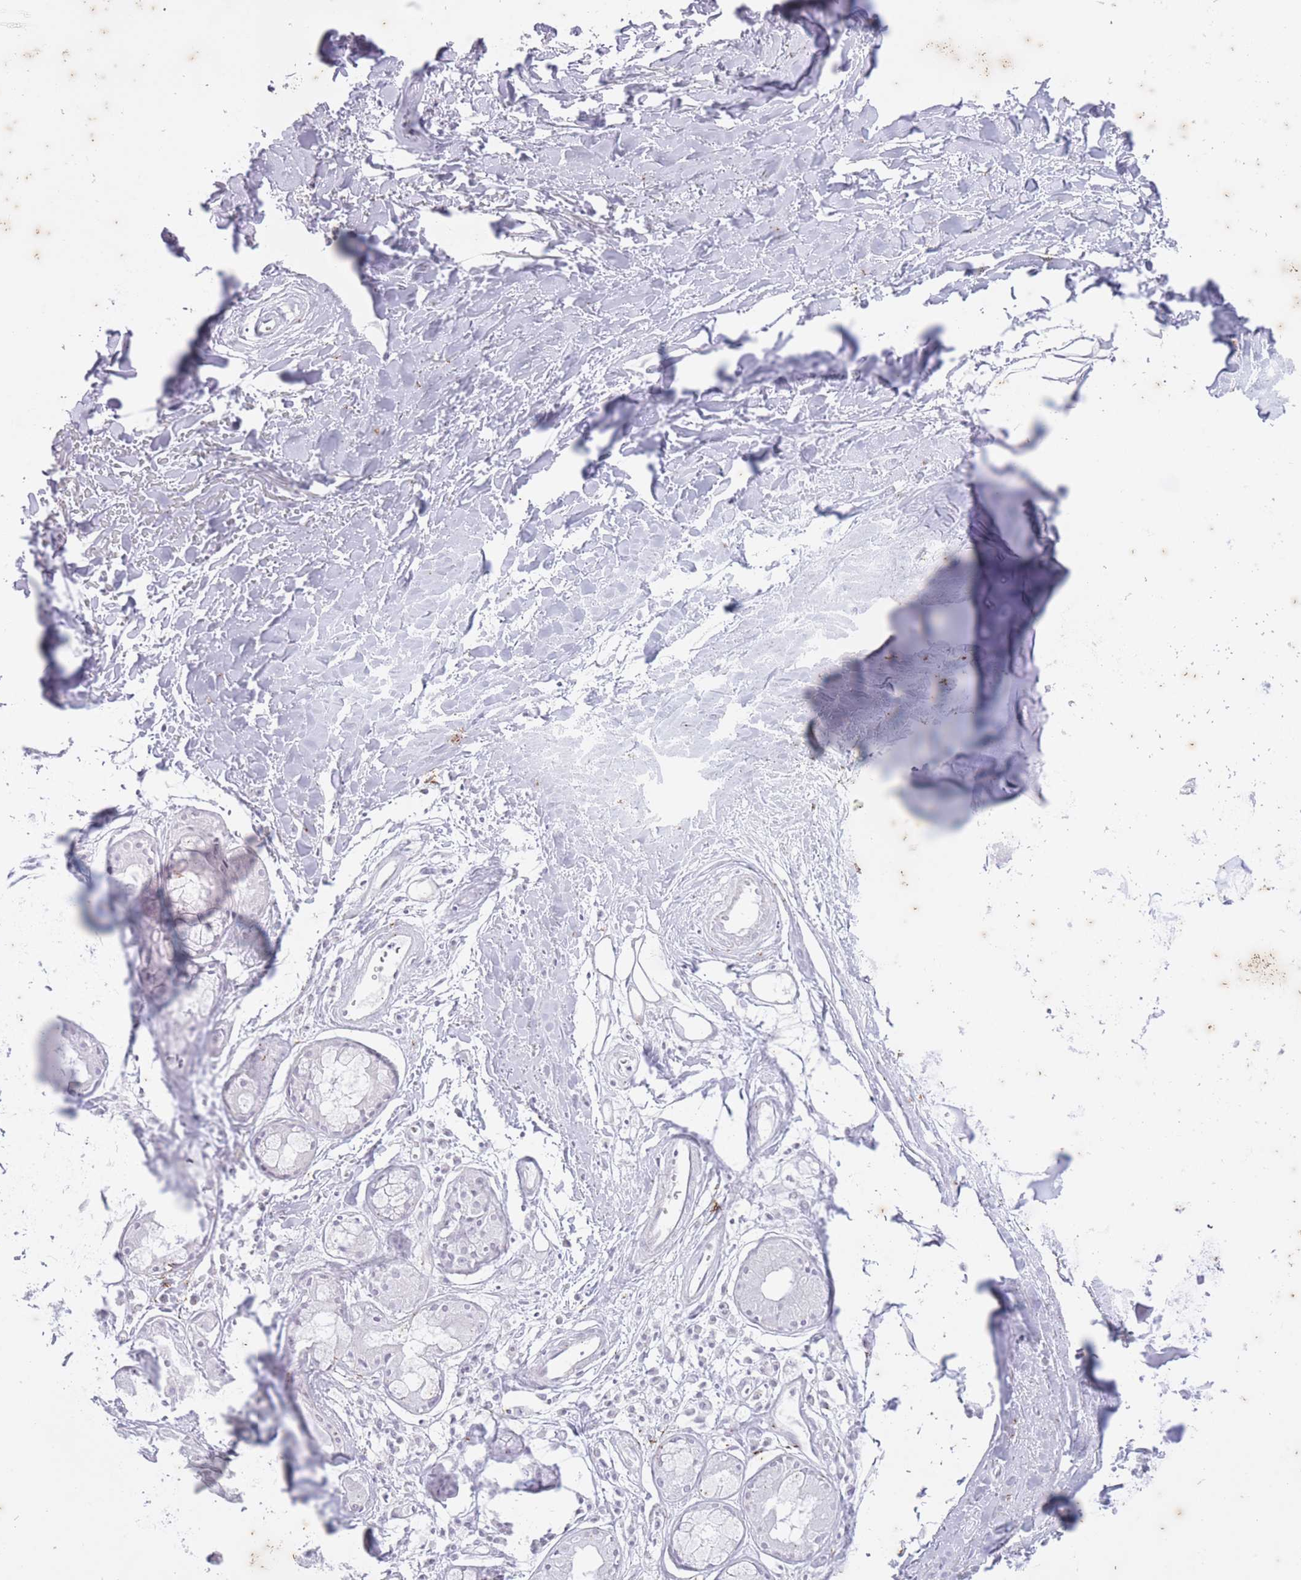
{"staining": {"intensity": "negative", "quantity": "none", "location": "none"}, "tissue": "adipose tissue", "cell_type": "Adipocytes", "image_type": "normal", "snomed": [{"axis": "morphology", "description": "Normal tissue, NOS"}, {"axis": "topography", "description": "Cartilage tissue"}], "caption": "IHC image of unremarkable adipose tissue: human adipose tissue stained with DAB shows no significant protein positivity in adipocytes.", "gene": "ARPIN", "patient": {"sex": "male", "age": 57}}